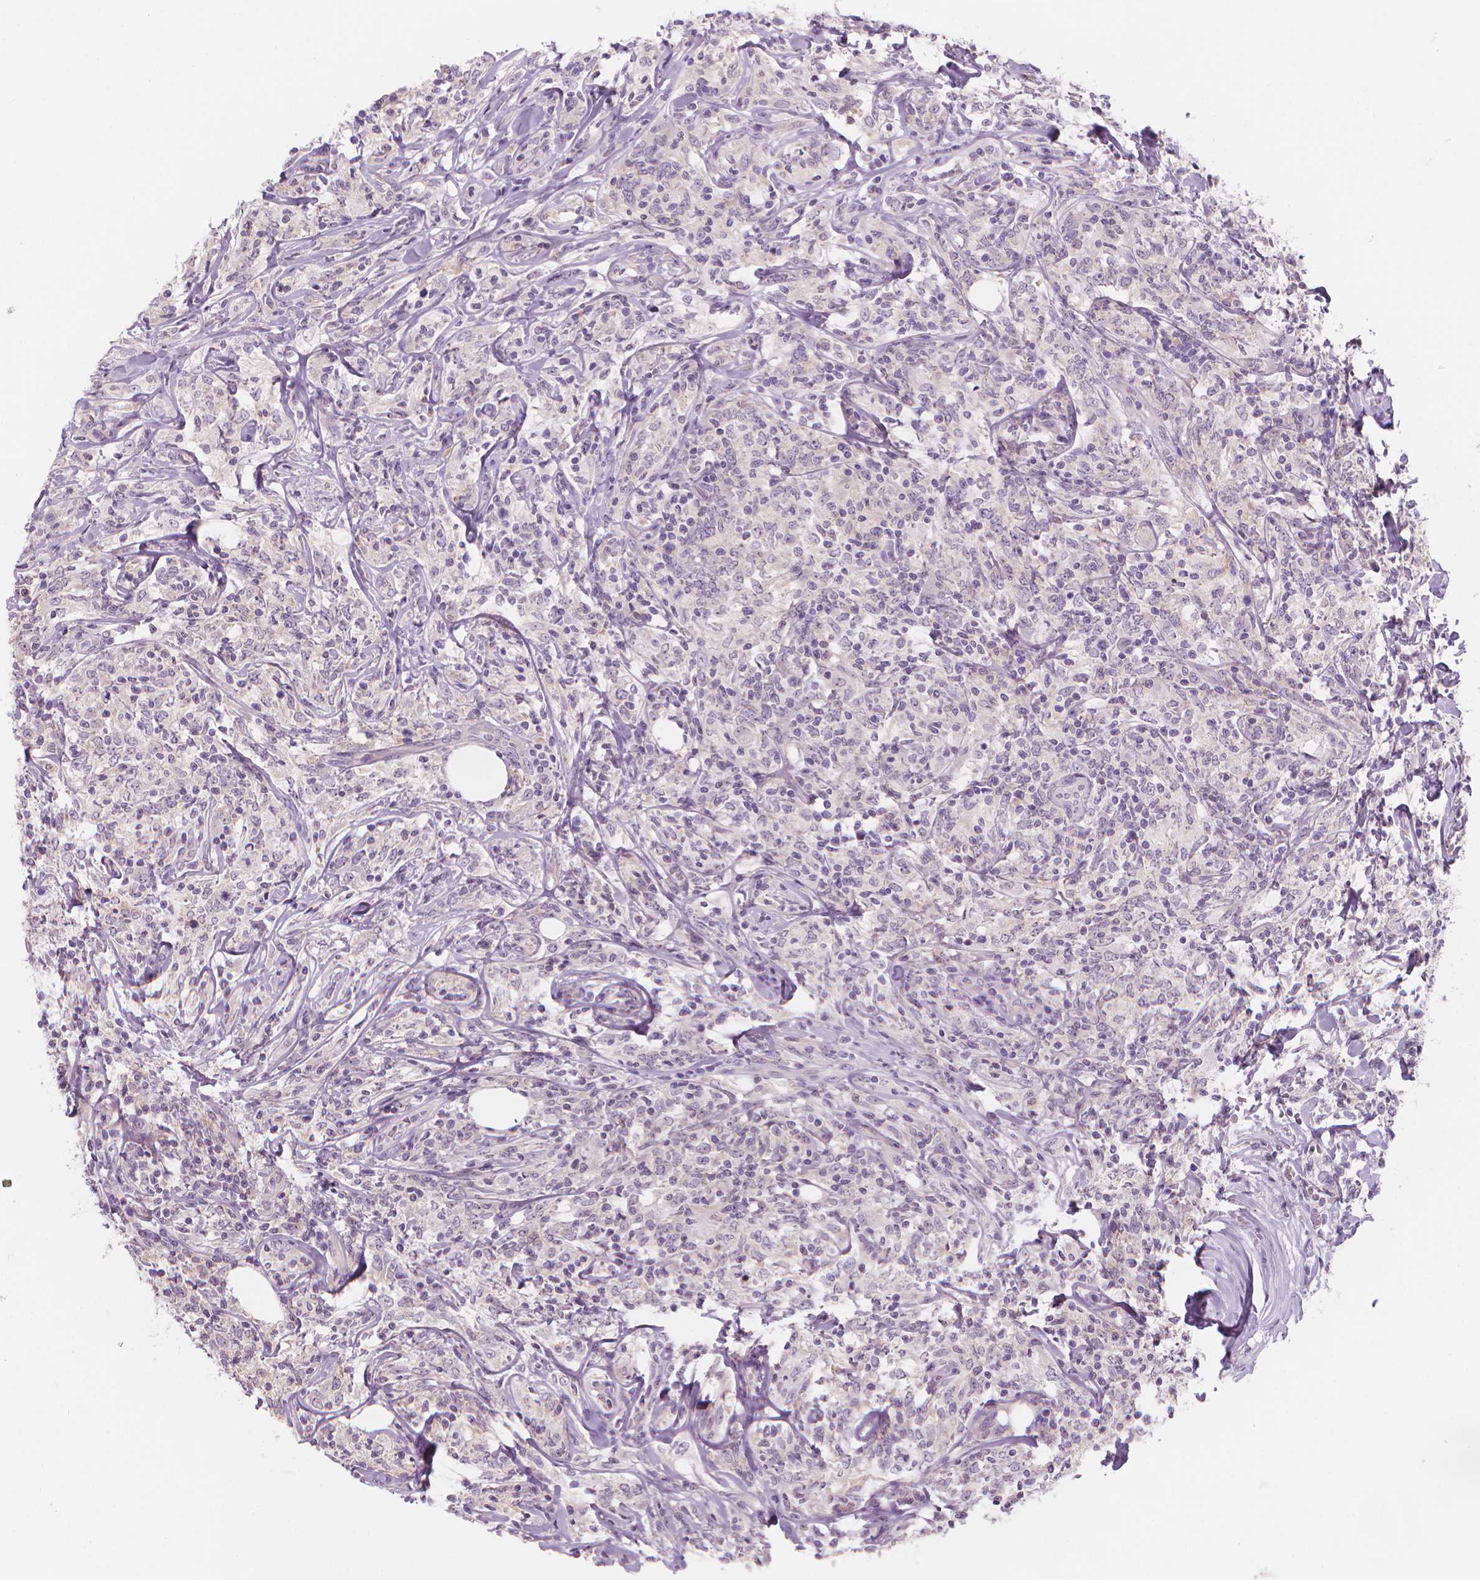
{"staining": {"intensity": "negative", "quantity": "none", "location": "none"}, "tissue": "lymphoma", "cell_type": "Tumor cells", "image_type": "cancer", "snomed": [{"axis": "morphology", "description": "Malignant lymphoma, non-Hodgkin's type, High grade"}, {"axis": "topography", "description": "Lymph node"}], "caption": "An immunohistochemistry image of malignant lymphoma, non-Hodgkin's type (high-grade) is shown. There is no staining in tumor cells of malignant lymphoma, non-Hodgkin's type (high-grade).", "gene": "ENSG00000187186", "patient": {"sex": "female", "age": 84}}